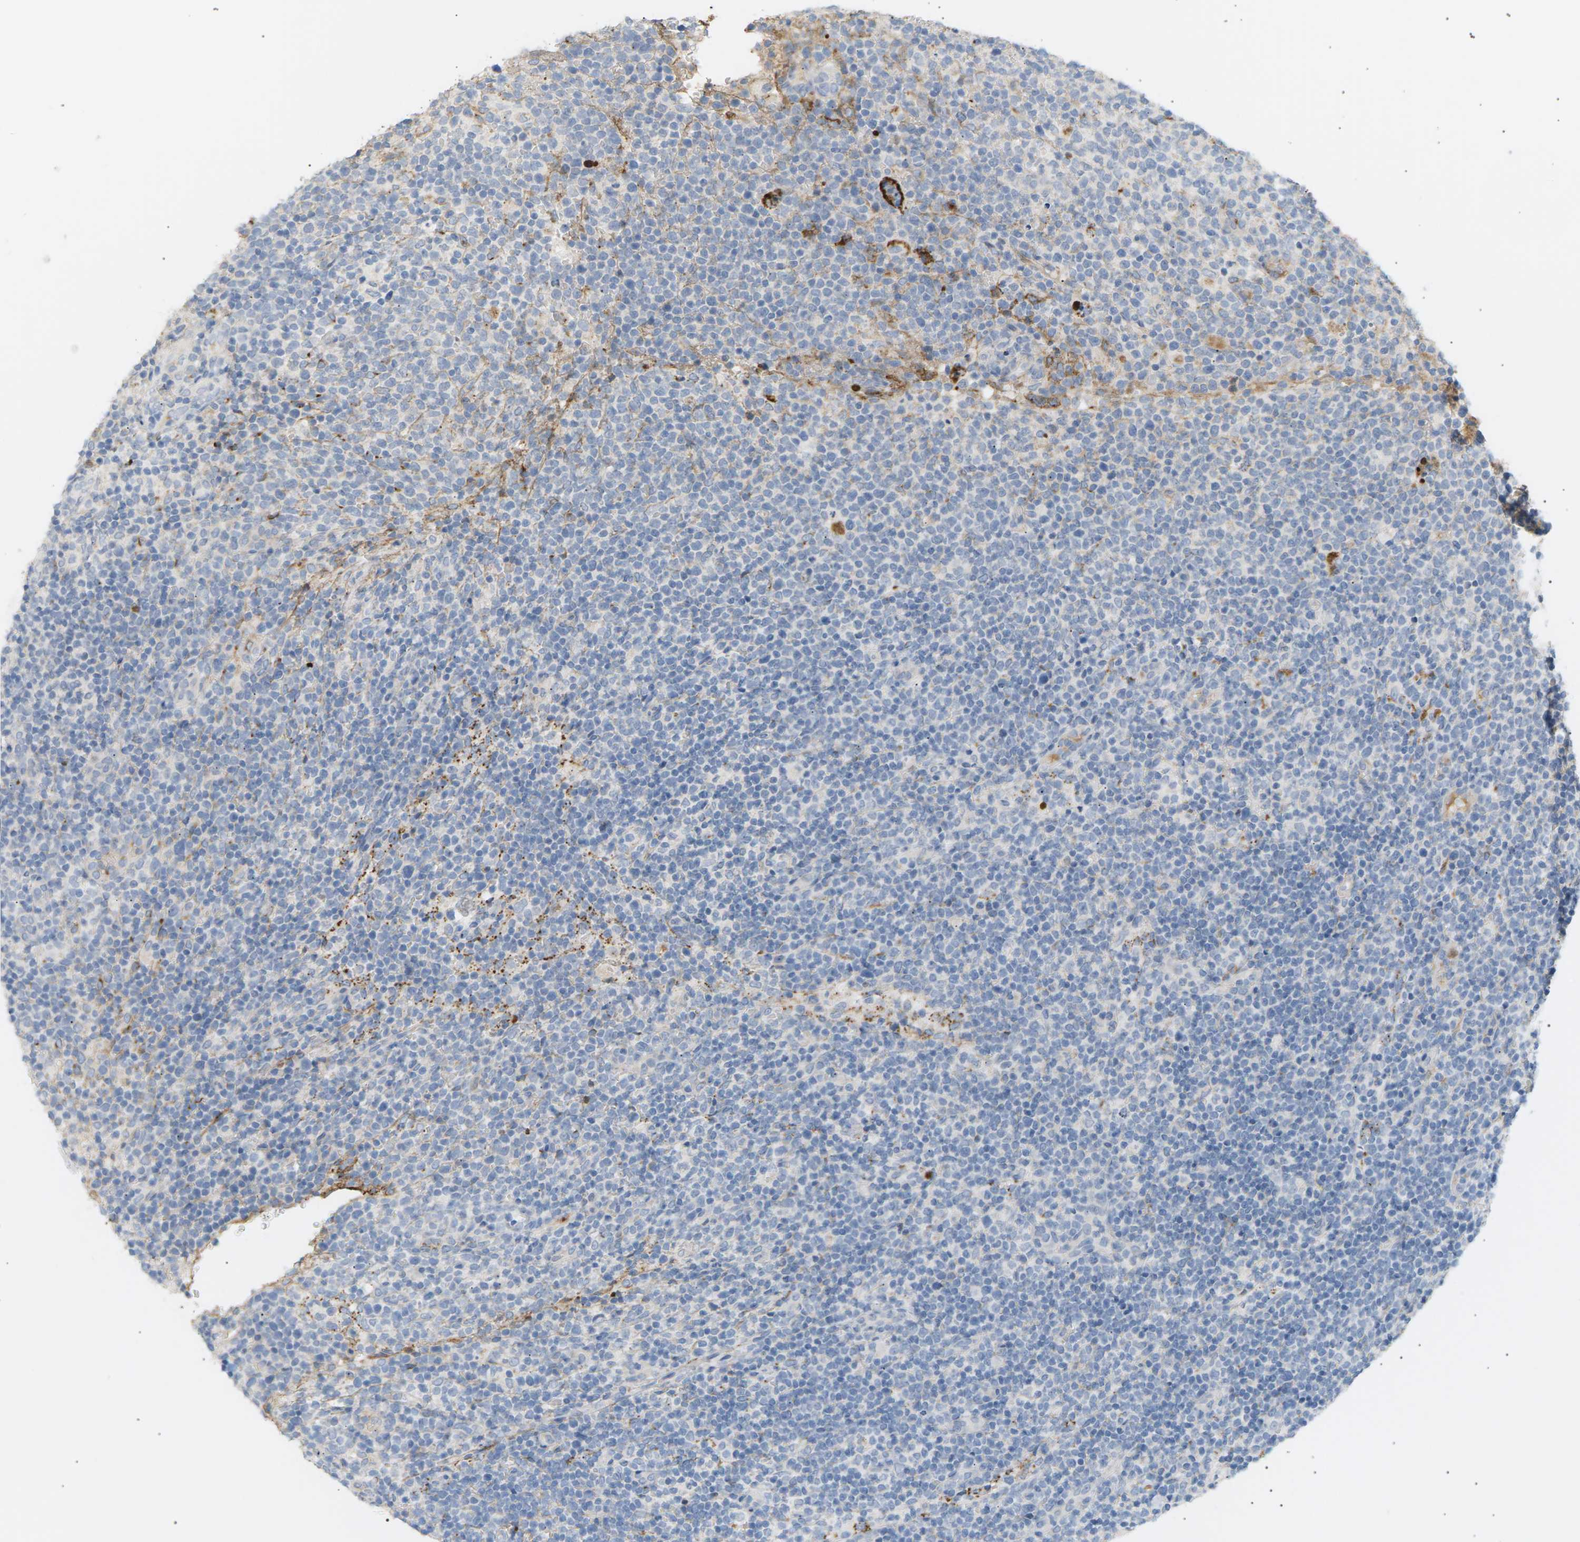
{"staining": {"intensity": "negative", "quantity": "none", "location": "none"}, "tissue": "lymphoma", "cell_type": "Tumor cells", "image_type": "cancer", "snomed": [{"axis": "morphology", "description": "Malignant lymphoma, non-Hodgkin's type, High grade"}, {"axis": "topography", "description": "Lymph node"}], "caption": "Micrograph shows no protein positivity in tumor cells of malignant lymphoma, non-Hodgkin's type (high-grade) tissue.", "gene": "CLU", "patient": {"sex": "male", "age": 61}}